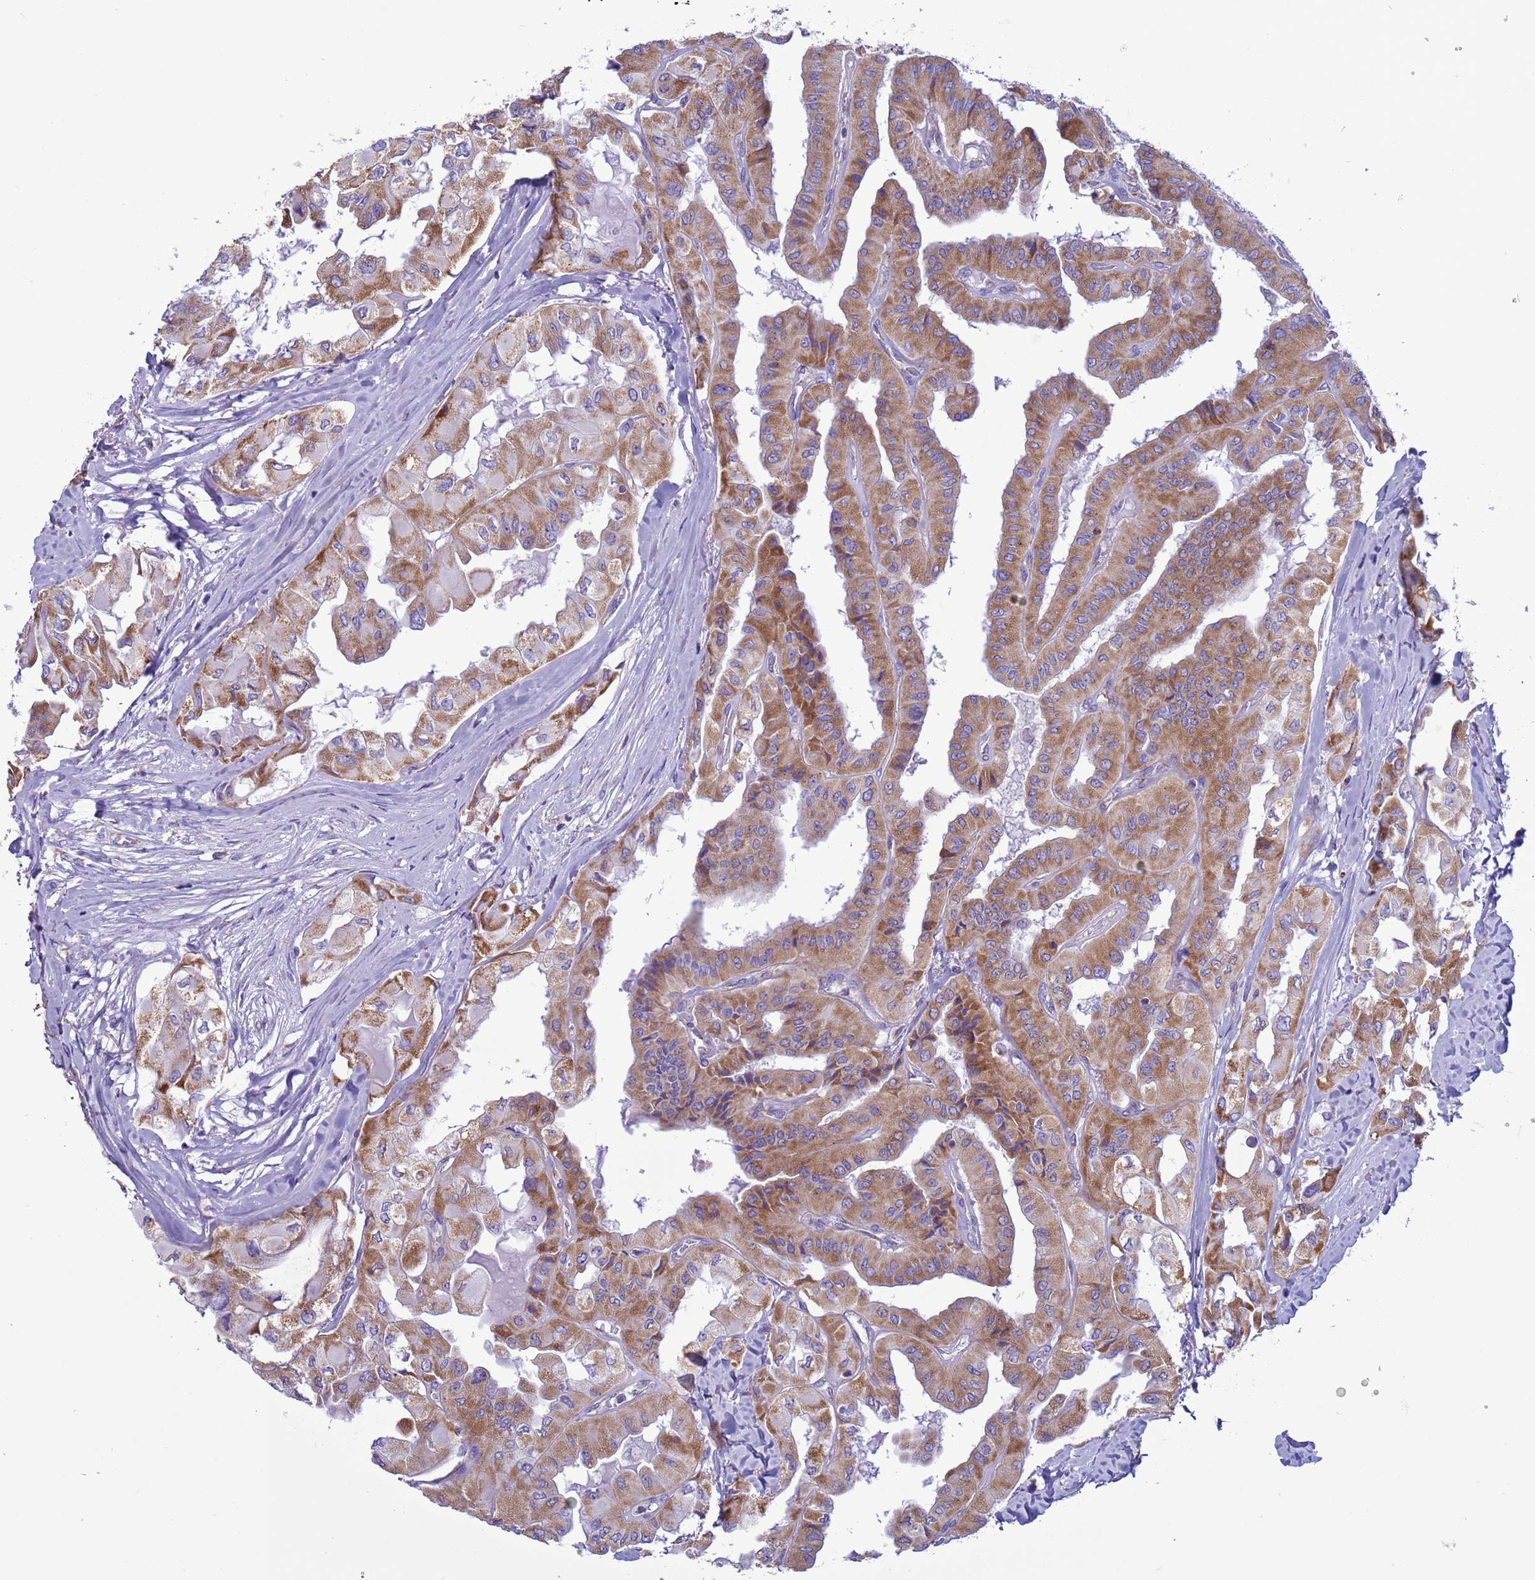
{"staining": {"intensity": "moderate", "quantity": ">75%", "location": "cytoplasmic/membranous"}, "tissue": "thyroid cancer", "cell_type": "Tumor cells", "image_type": "cancer", "snomed": [{"axis": "morphology", "description": "Normal tissue, NOS"}, {"axis": "morphology", "description": "Papillary adenocarcinoma, NOS"}, {"axis": "topography", "description": "Thyroid gland"}], "caption": "Immunohistochemistry (DAB (3,3'-diaminobenzidine)) staining of thyroid cancer (papillary adenocarcinoma) displays moderate cytoplasmic/membranous protein positivity in about >75% of tumor cells. The protein is shown in brown color, while the nuclei are stained blue.", "gene": "NCALD", "patient": {"sex": "female", "age": 59}}